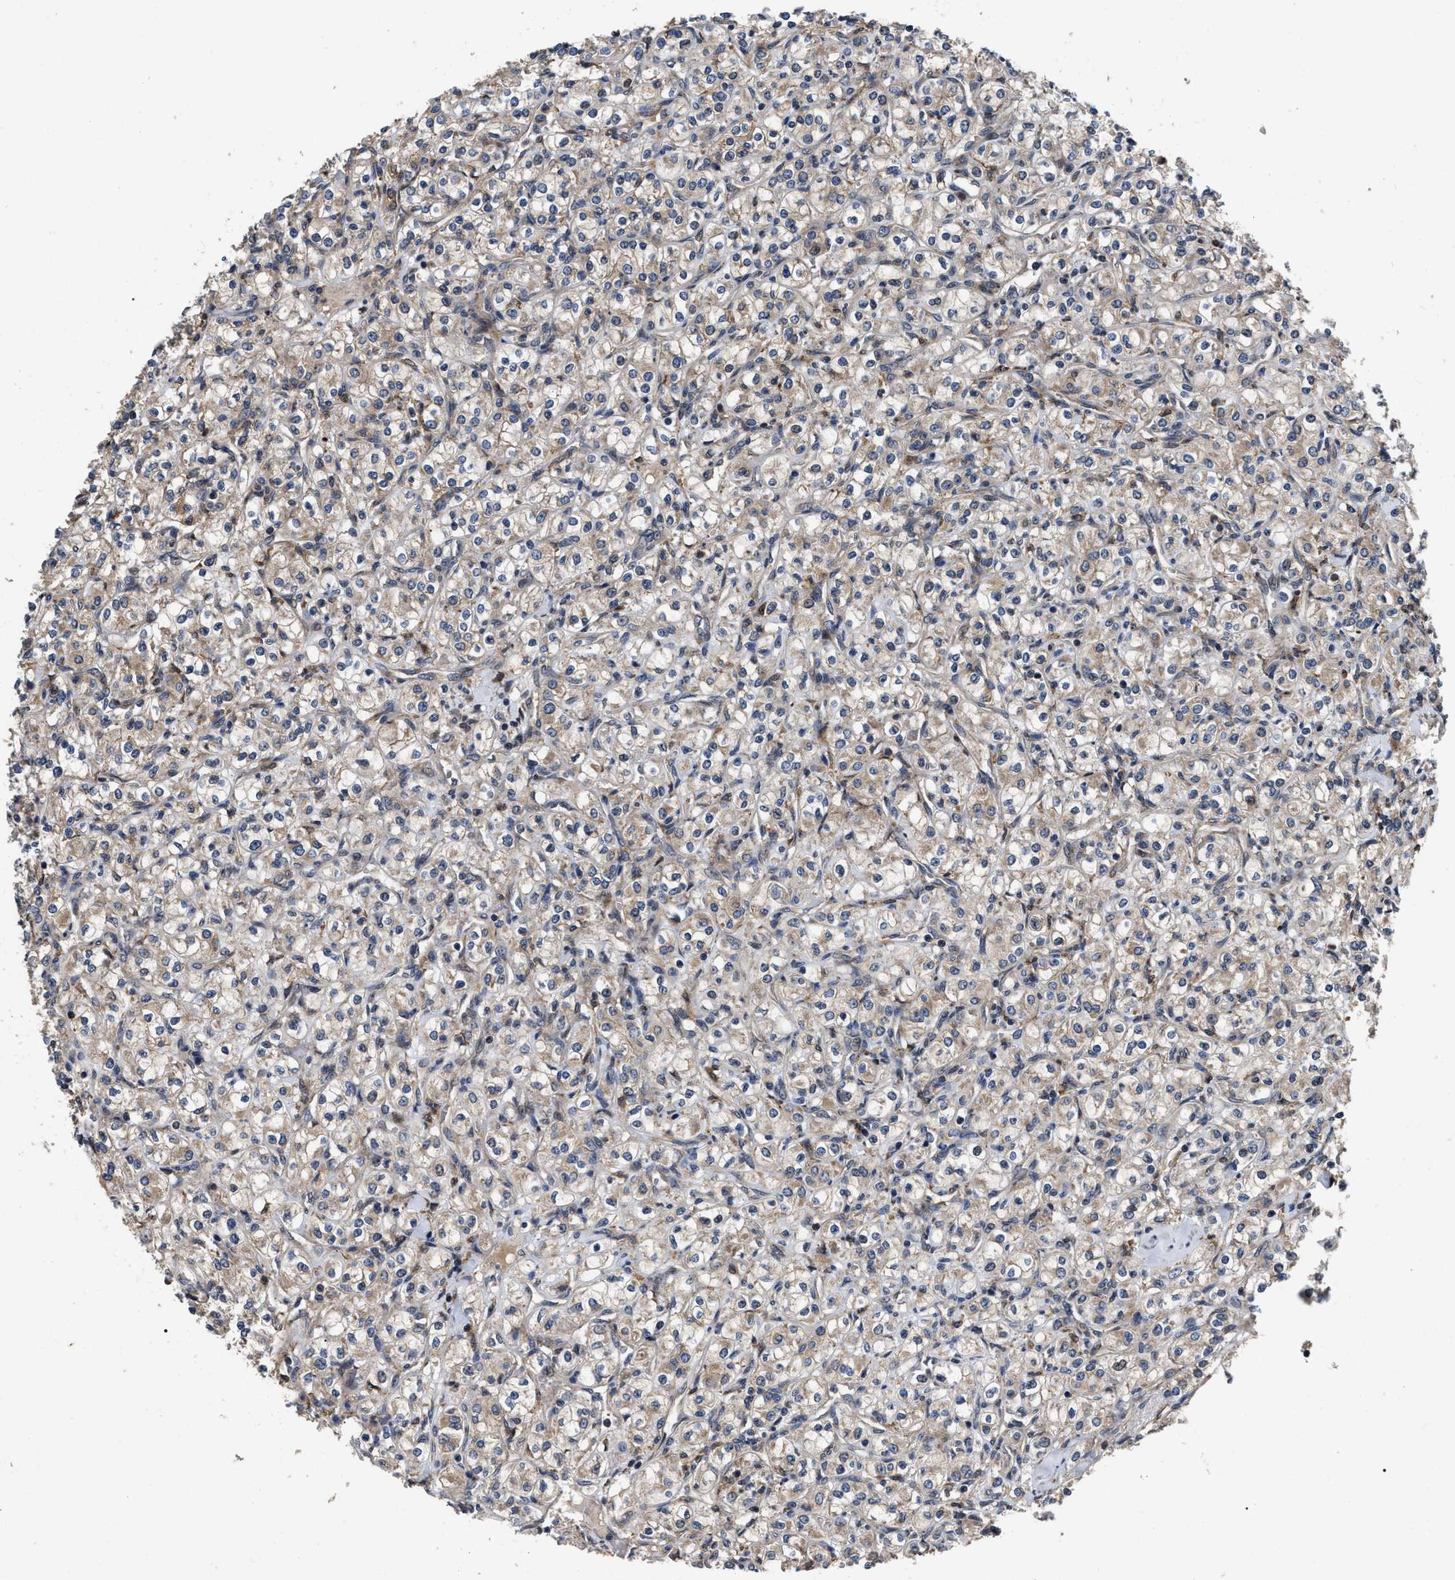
{"staining": {"intensity": "weak", "quantity": ">75%", "location": "cytoplasmic/membranous"}, "tissue": "renal cancer", "cell_type": "Tumor cells", "image_type": "cancer", "snomed": [{"axis": "morphology", "description": "Adenocarcinoma, NOS"}, {"axis": "topography", "description": "Kidney"}], "caption": "Immunohistochemical staining of human renal adenocarcinoma displays low levels of weak cytoplasmic/membranous protein positivity in about >75% of tumor cells. The protein is shown in brown color, while the nuclei are stained blue.", "gene": "PPWD1", "patient": {"sex": "male", "age": 77}}